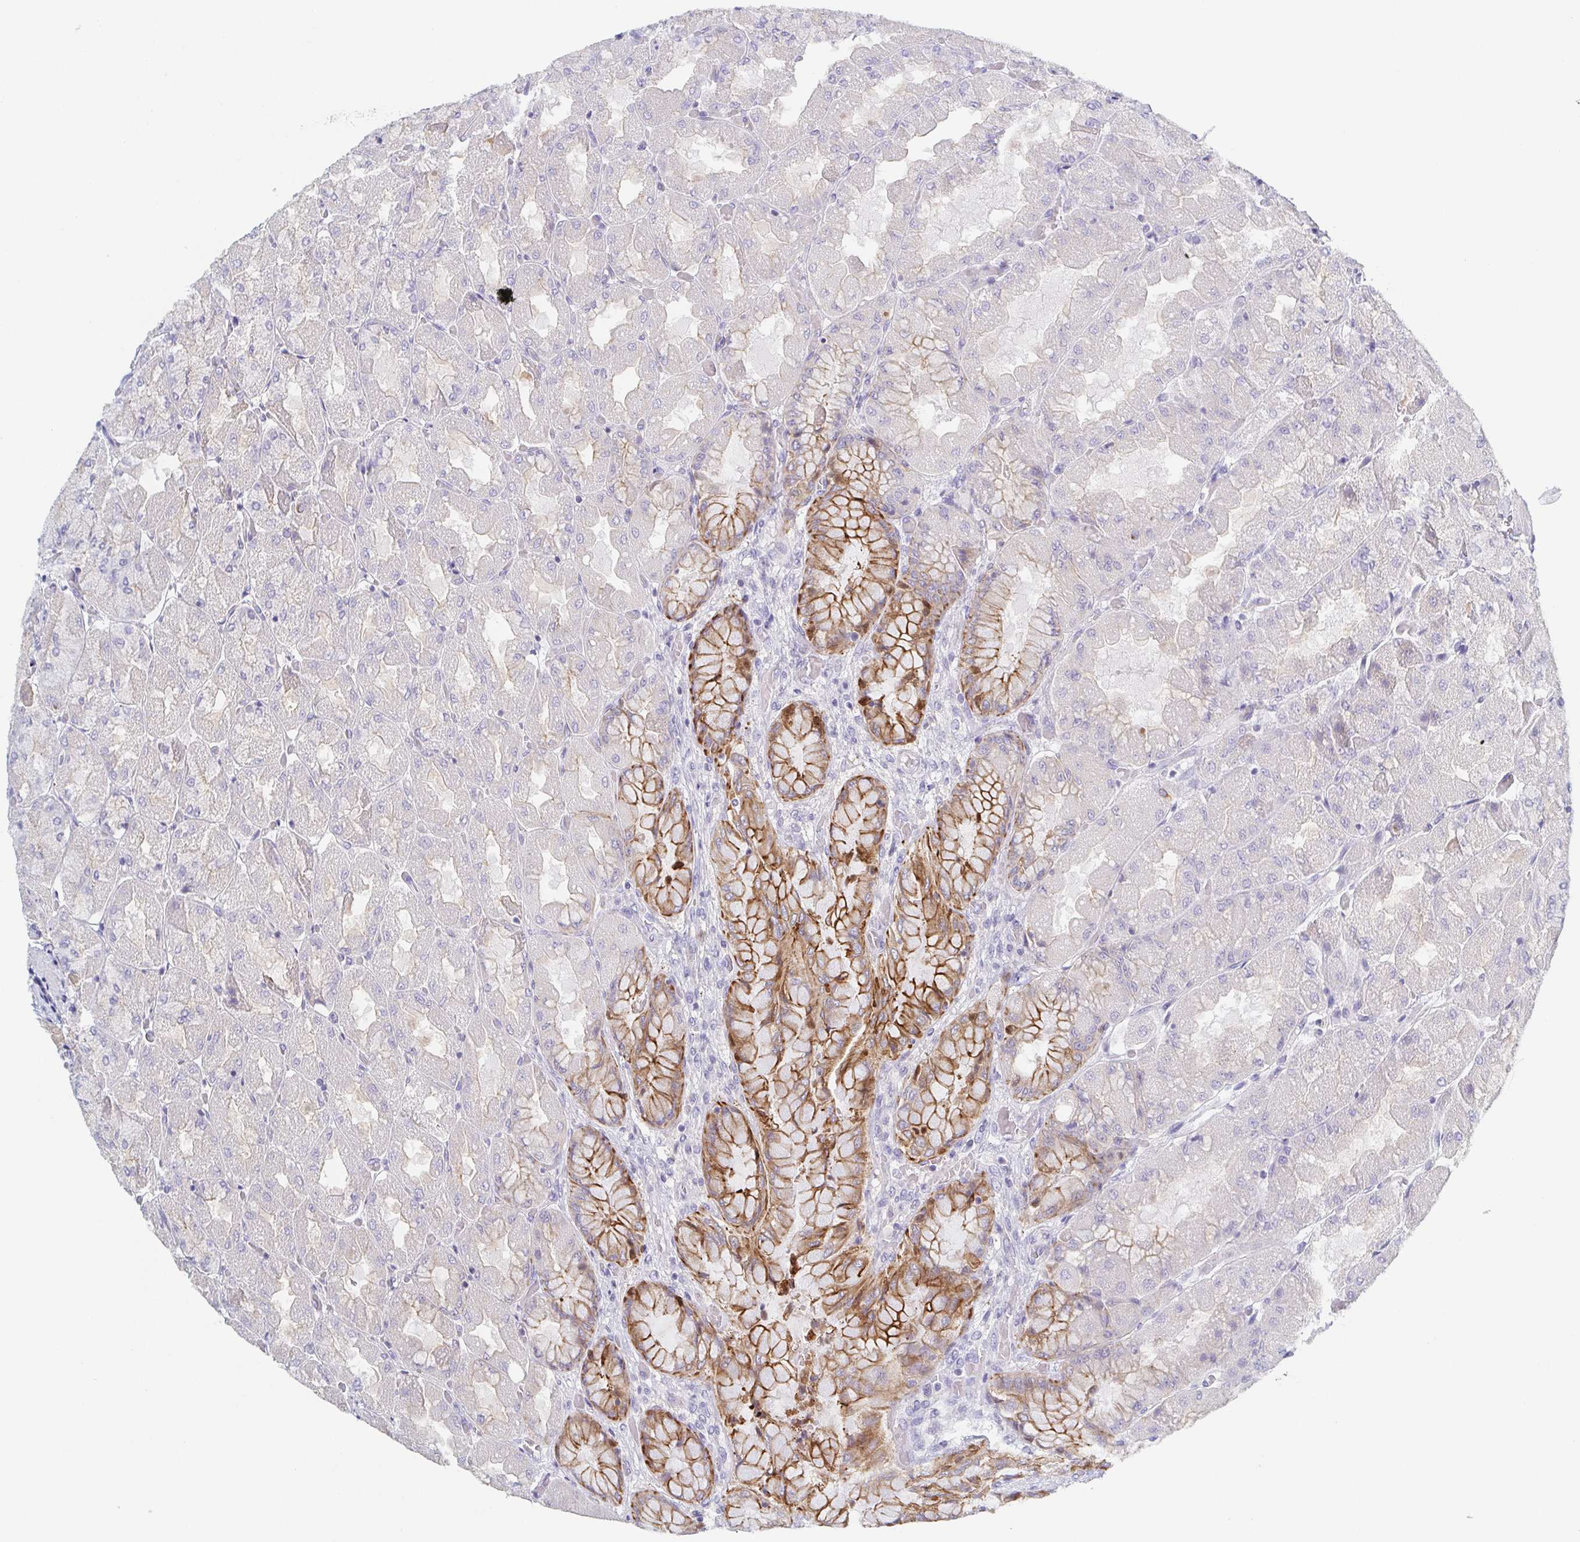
{"staining": {"intensity": "moderate", "quantity": "<25%", "location": "cytoplasmic/membranous"}, "tissue": "stomach", "cell_type": "Glandular cells", "image_type": "normal", "snomed": [{"axis": "morphology", "description": "Normal tissue, NOS"}, {"axis": "topography", "description": "Stomach"}], "caption": "Immunohistochemical staining of normal stomach exhibits moderate cytoplasmic/membranous protein positivity in about <25% of glandular cells. (DAB IHC, brown staining for protein, blue staining for nuclei).", "gene": "RHOV", "patient": {"sex": "female", "age": 61}}